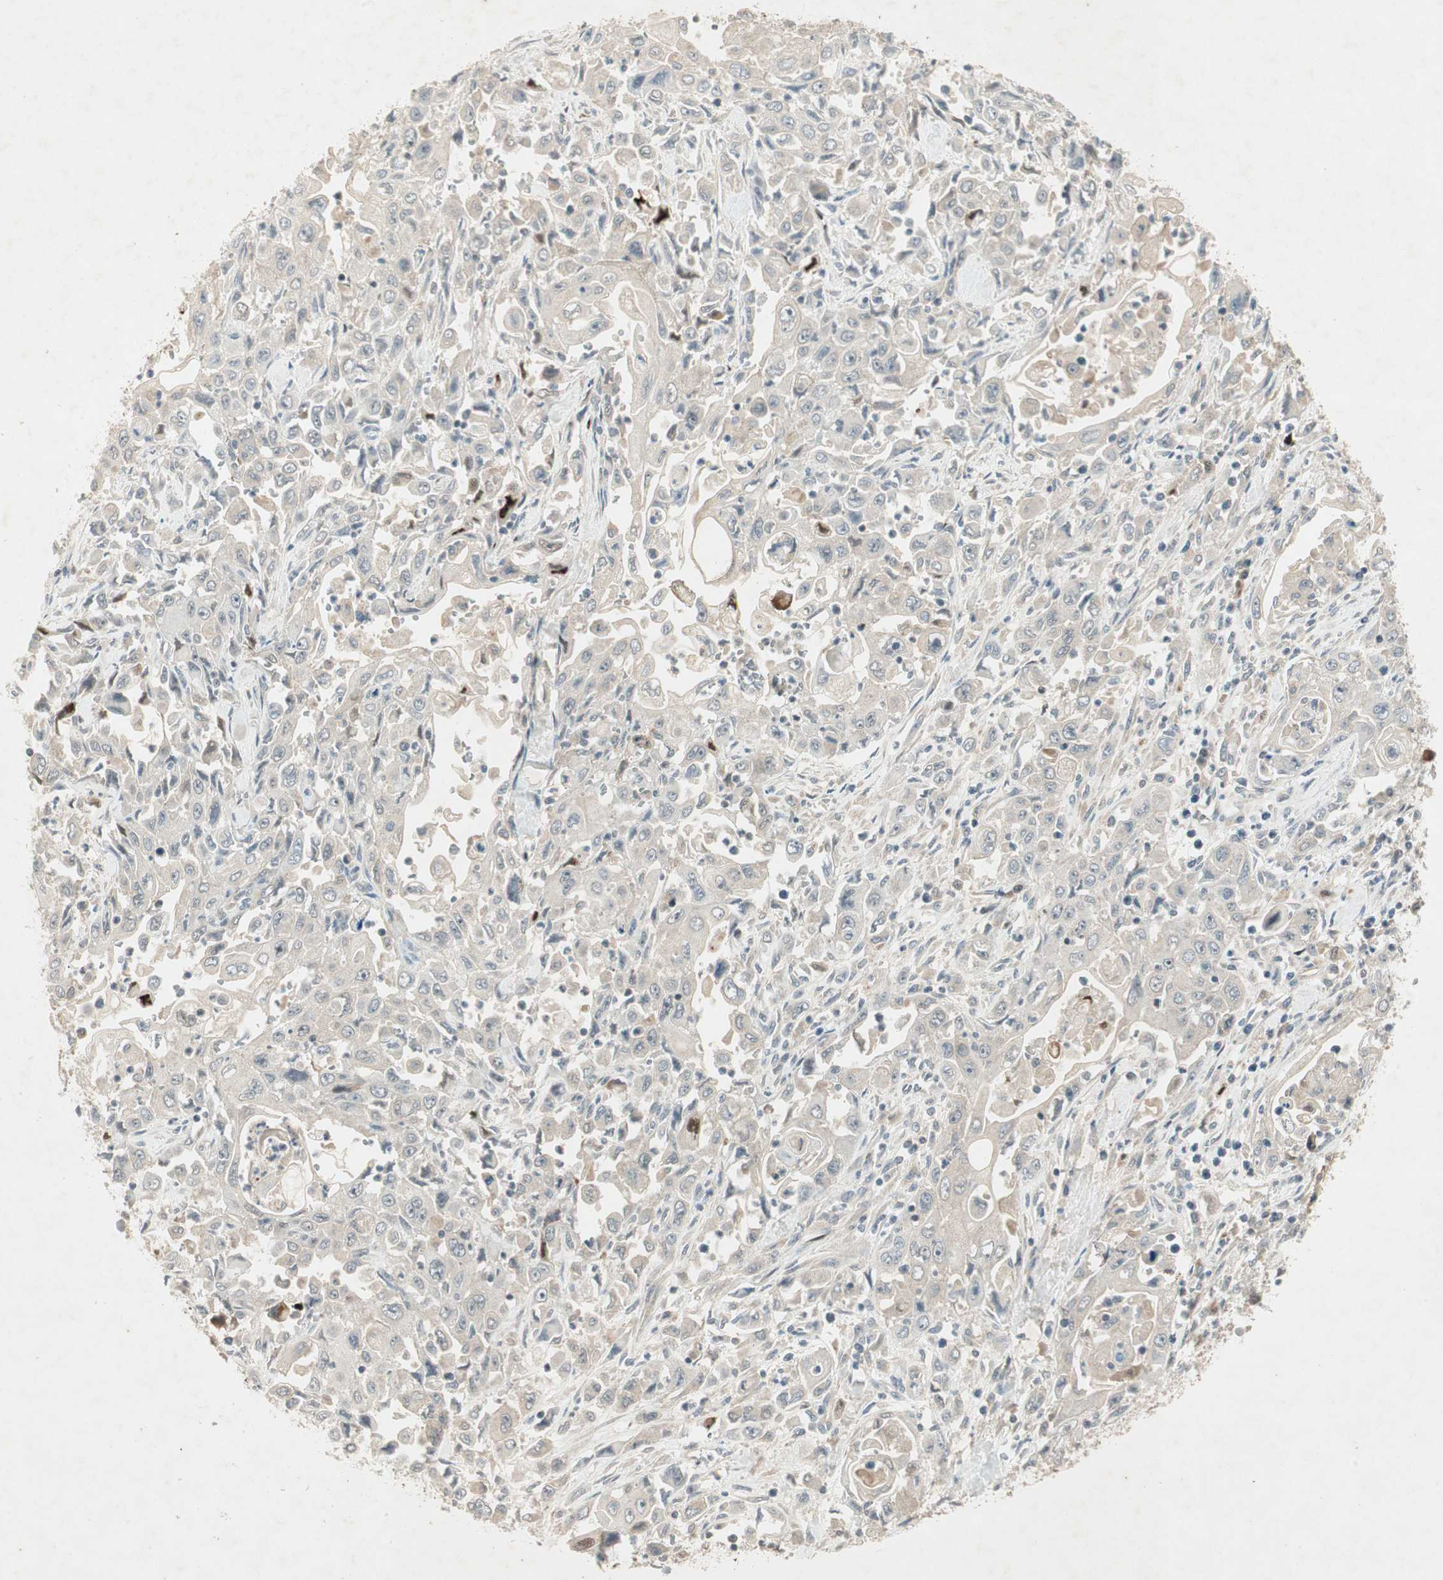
{"staining": {"intensity": "negative", "quantity": "none", "location": "none"}, "tissue": "pancreatic cancer", "cell_type": "Tumor cells", "image_type": "cancer", "snomed": [{"axis": "morphology", "description": "Adenocarcinoma, NOS"}, {"axis": "topography", "description": "Pancreas"}], "caption": "Immunohistochemistry of human pancreatic cancer reveals no expression in tumor cells. (DAB (3,3'-diaminobenzidine) immunohistochemistry, high magnification).", "gene": "RNGTT", "patient": {"sex": "male", "age": 70}}